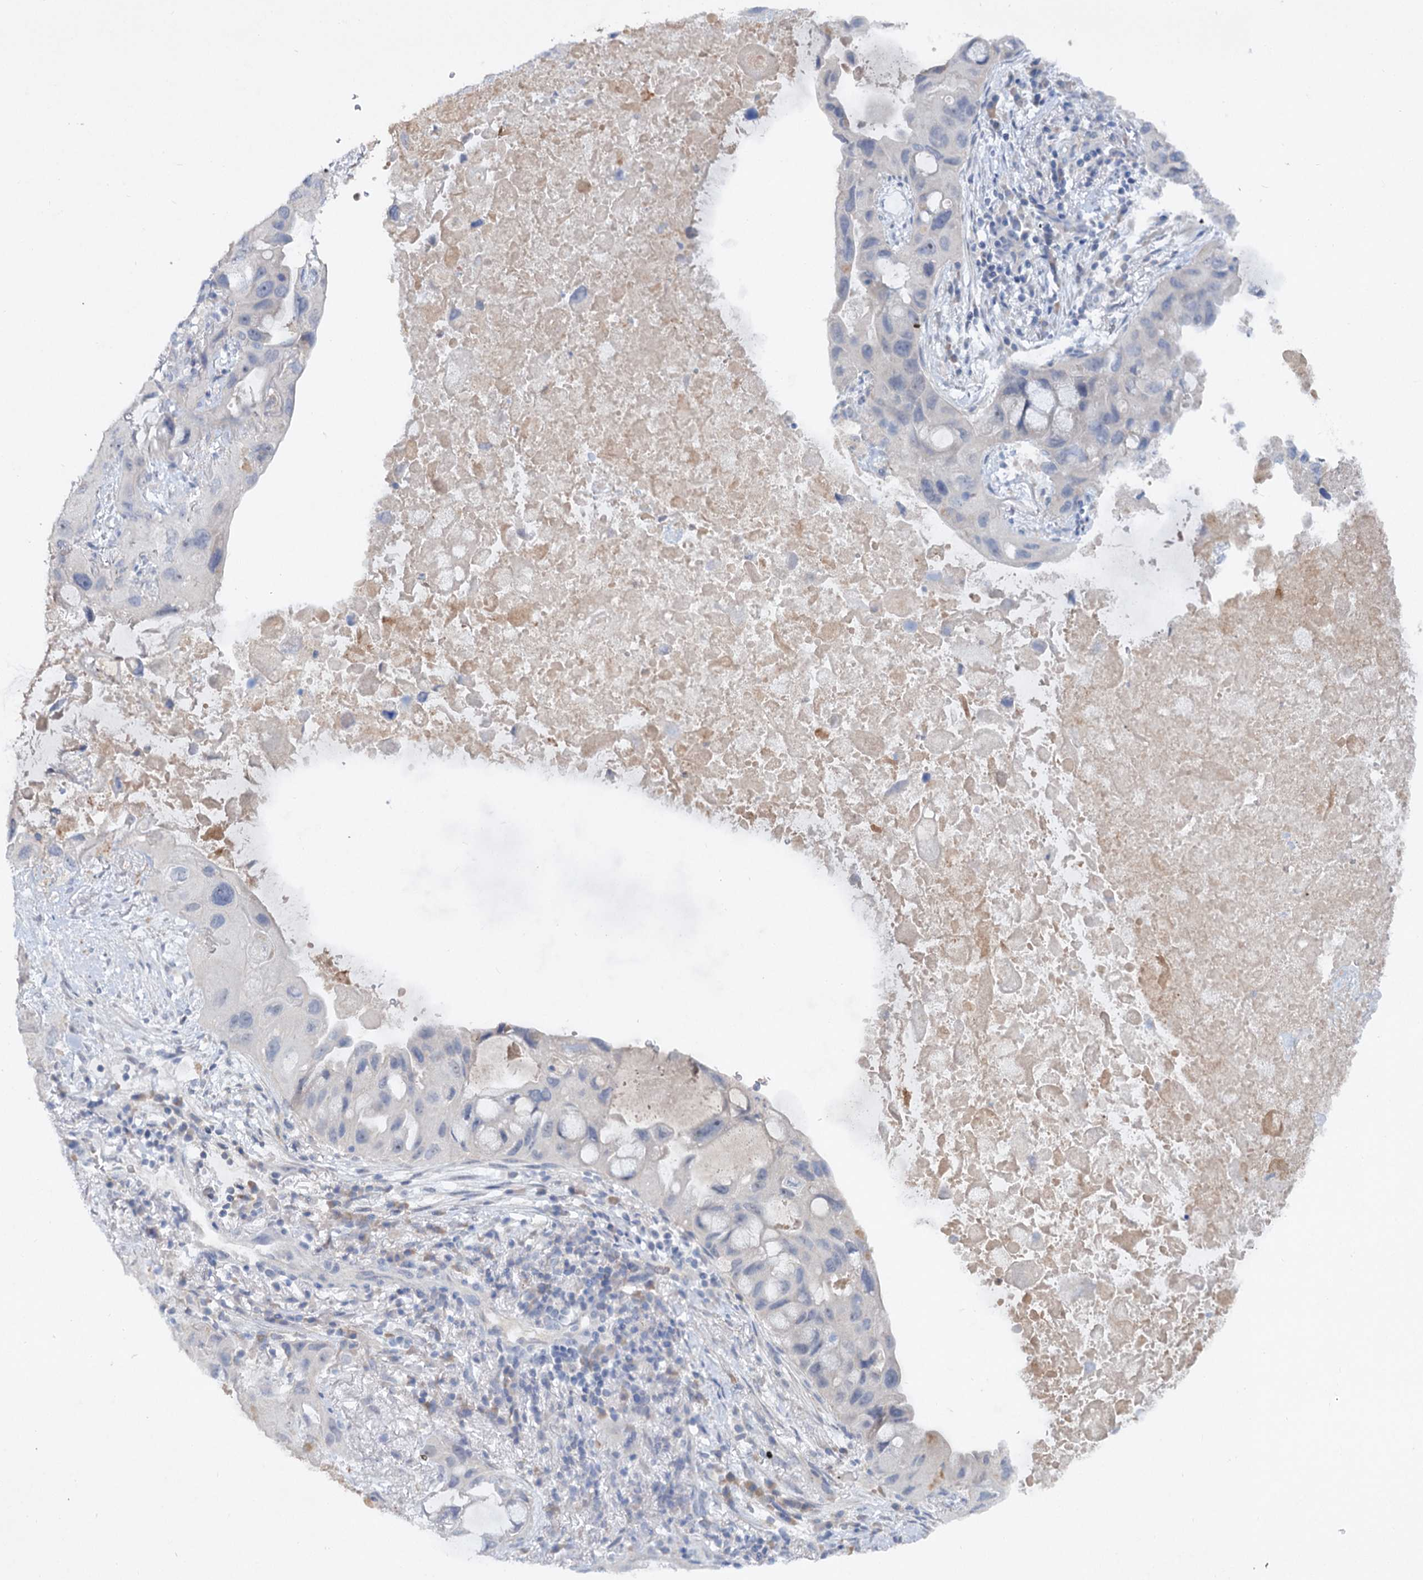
{"staining": {"intensity": "negative", "quantity": "none", "location": "none"}, "tissue": "lung cancer", "cell_type": "Tumor cells", "image_type": "cancer", "snomed": [{"axis": "morphology", "description": "Squamous cell carcinoma, NOS"}, {"axis": "topography", "description": "Lung"}], "caption": "The photomicrograph demonstrates no staining of tumor cells in lung squamous cell carcinoma.", "gene": "ATP4A", "patient": {"sex": "female", "age": 73}}